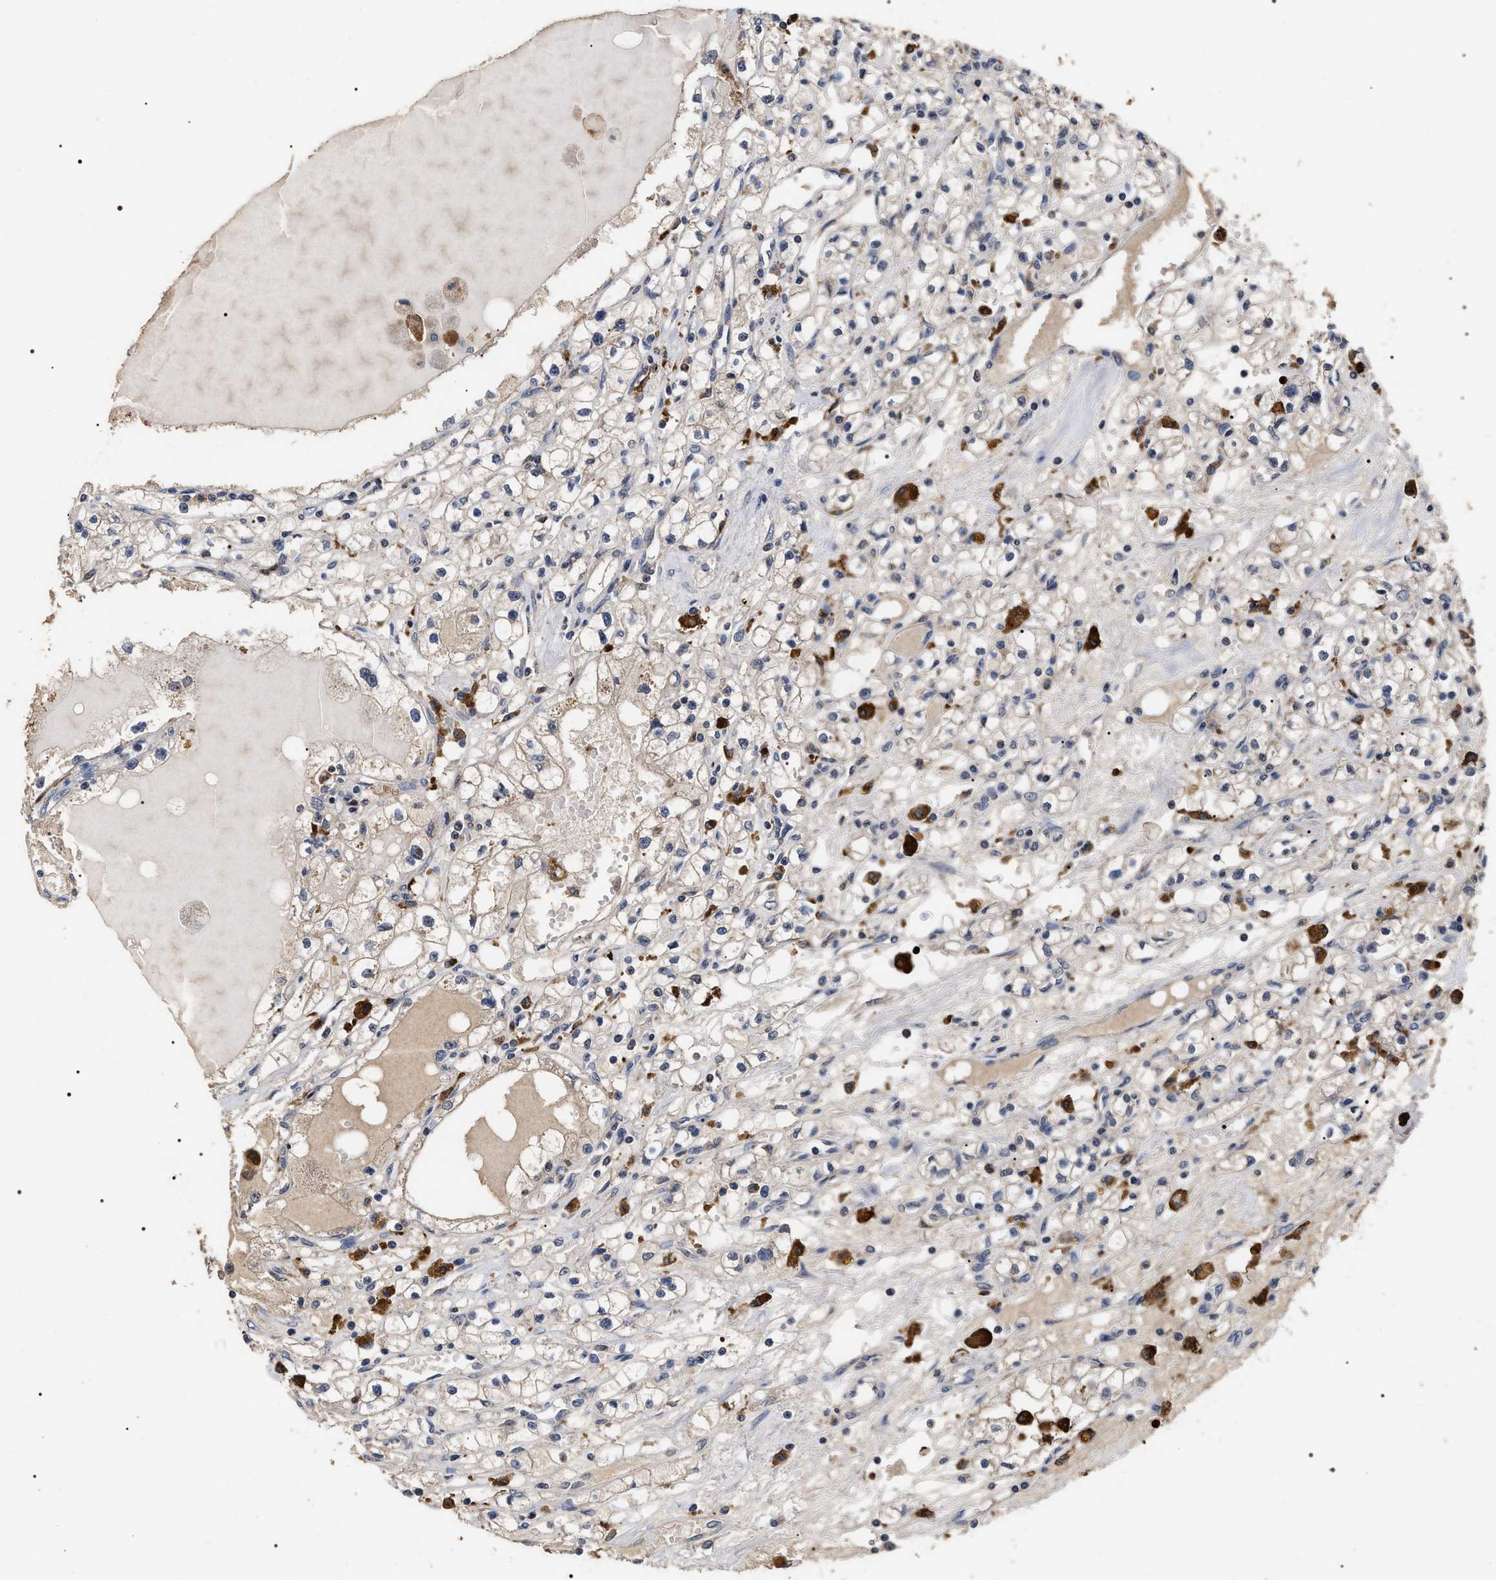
{"staining": {"intensity": "negative", "quantity": "none", "location": "none"}, "tissue": "renal cancer", "cell_type": "Tumor cells", "image_type": "cancer", "snomed": [{"axis": "morphology", "description": "Adenocarcinoma, NOS"}, {"axis": "topography", "description": "Kidney"}], "caption": "Tumor cells show no significant protein positivity in adenocarcinoma (renal).", "gene": "UPF3A", "patient": {"sex": "male", "age": 56}}